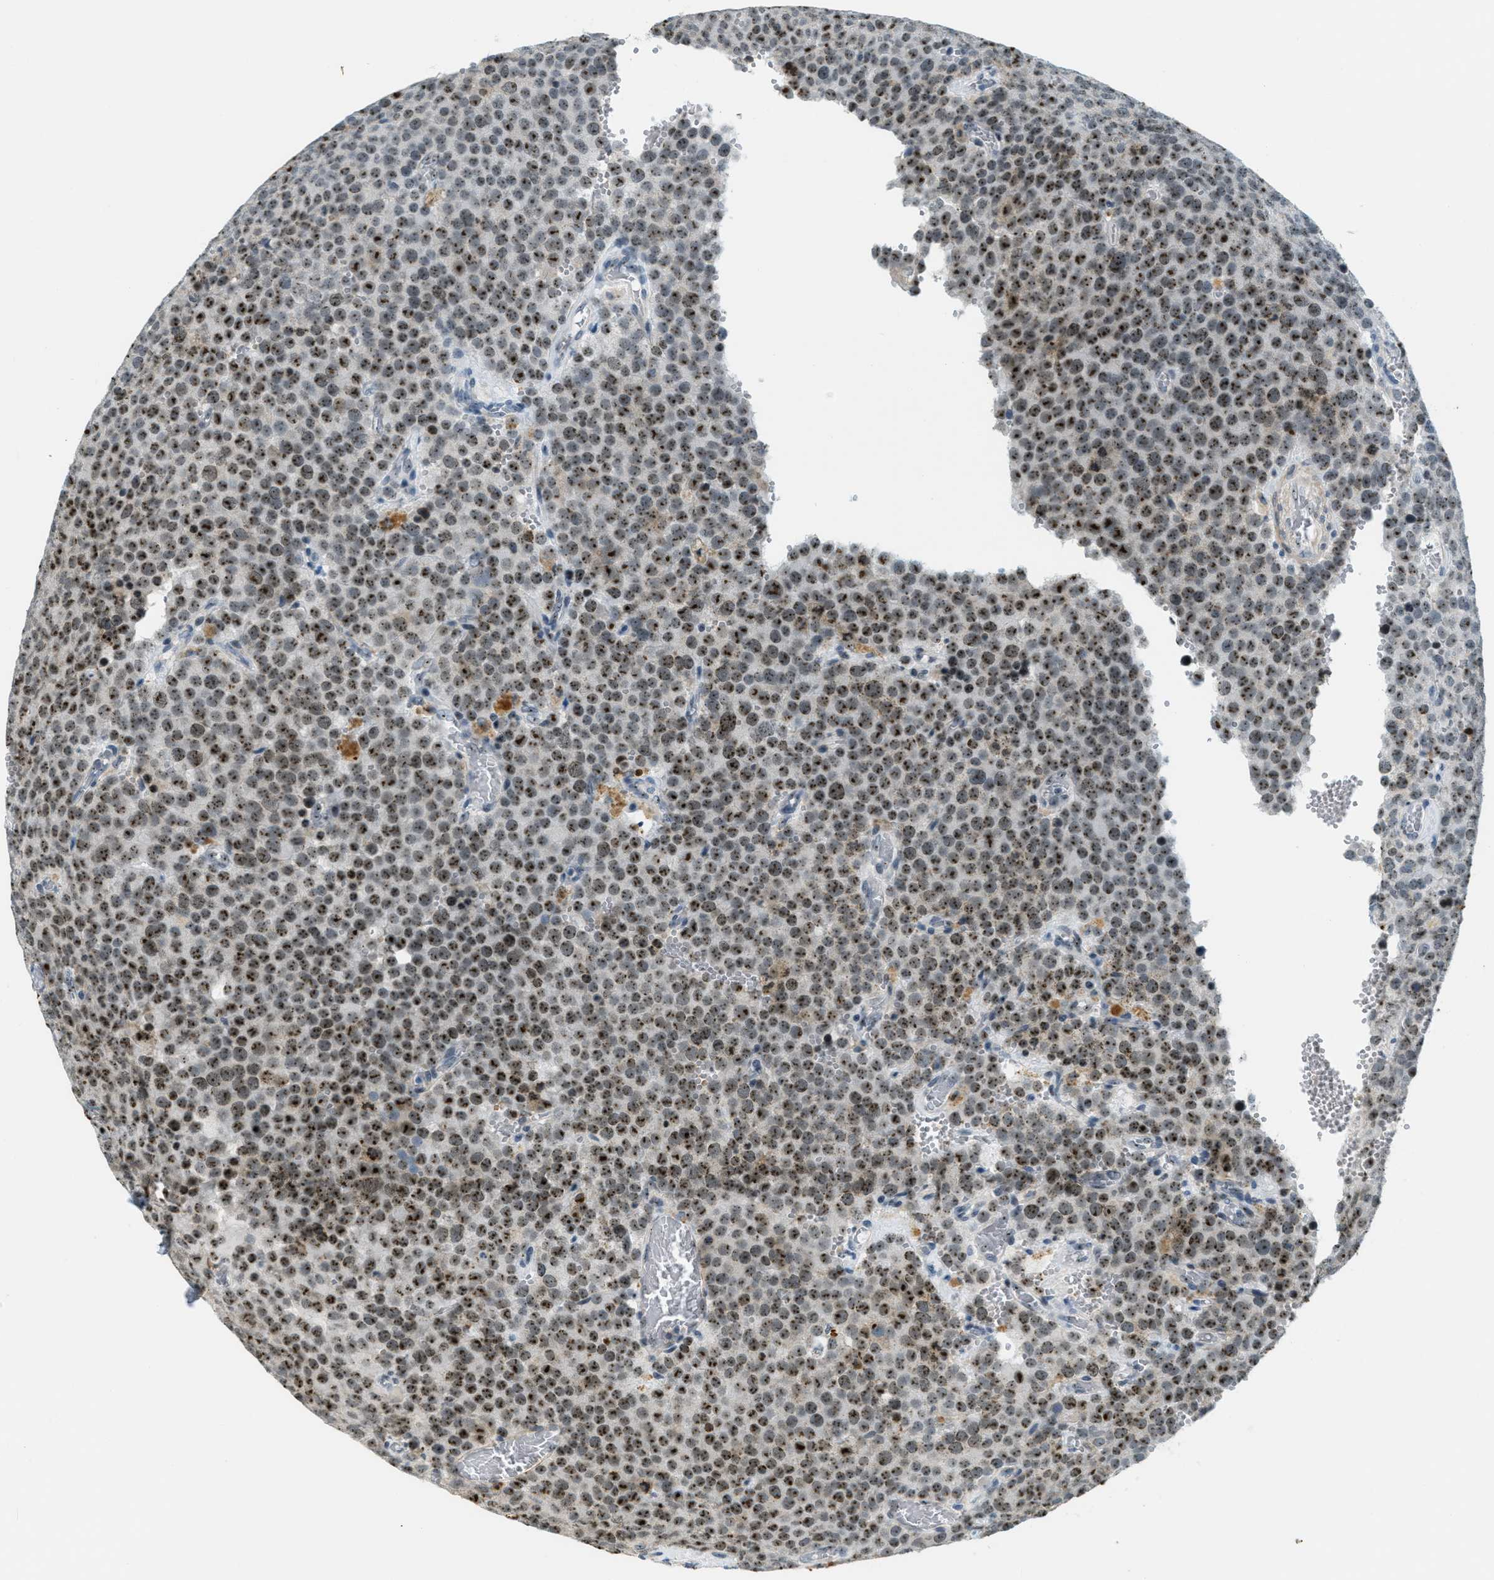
{"staining": {"intensity": "strong", "quantity": ">75%", "location": "nuclear"}, "tissue": "testis cancer", "cell_type": "Tumor cells", "image_type": "cancer", "snomed": [{"axis": "morphology", "description": "Normal tissue, NOS"}, {"axis": "morphology", "description": "Seminoma, NOS"}, {"axis": "topography", "description": "Testis"}], "caption": "Testis cancer (seminoma) was stained to show a protein in brown. There is high levels of strong nuclear expression in about >75% of tumor cells.", "gene": "DDX47", "patient": {"sex": "male", "age": 71}}